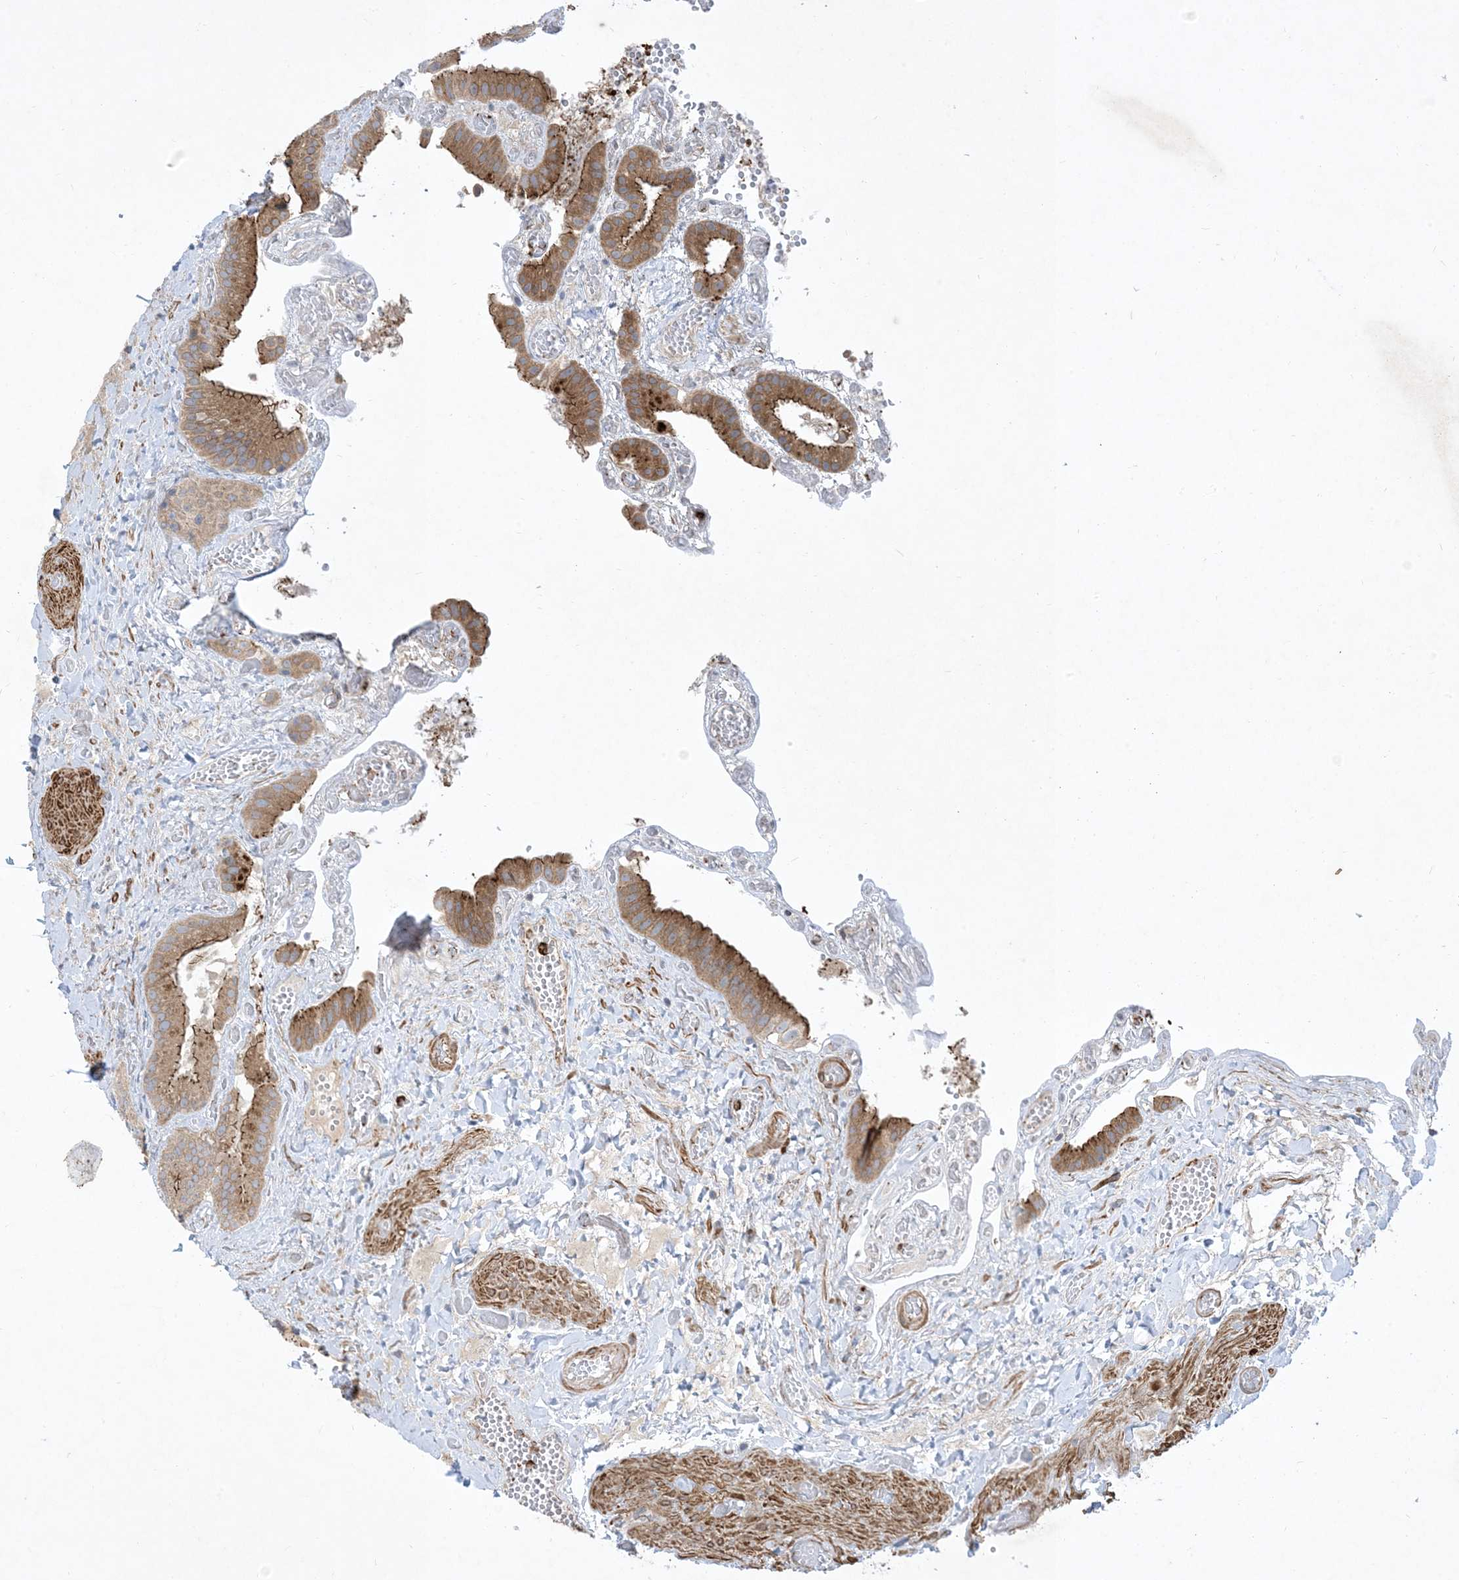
{"staining": {"intensity": "moderate", "quantity": ">75%", "location": "cytoplasmic/membranous"}, "tissue": "gallbladder", "cell_type": "Glandular cells", "image_type": "normal", "snomed": [{"axis": "morphology", "description": "Normal tissue, NOS"}, {"axis": "topography", "description": "Gallbladder"}], "caption": "High-magnification brightfield microscopy of benign gallbladder stained with DAB (brown) and counterstained with hematoxylin (blue). glandular cells exhibit moderate cytoplasmic/membranous positivity is appreciated in approximately>75% of cells. The protein of interest is stained brown, and the nuclei are stained in blue (DAB IHC with brightfield microscopy, high magnification).", "gene": "OTOP1", "patient": {"sex": "female", "age": 64}}